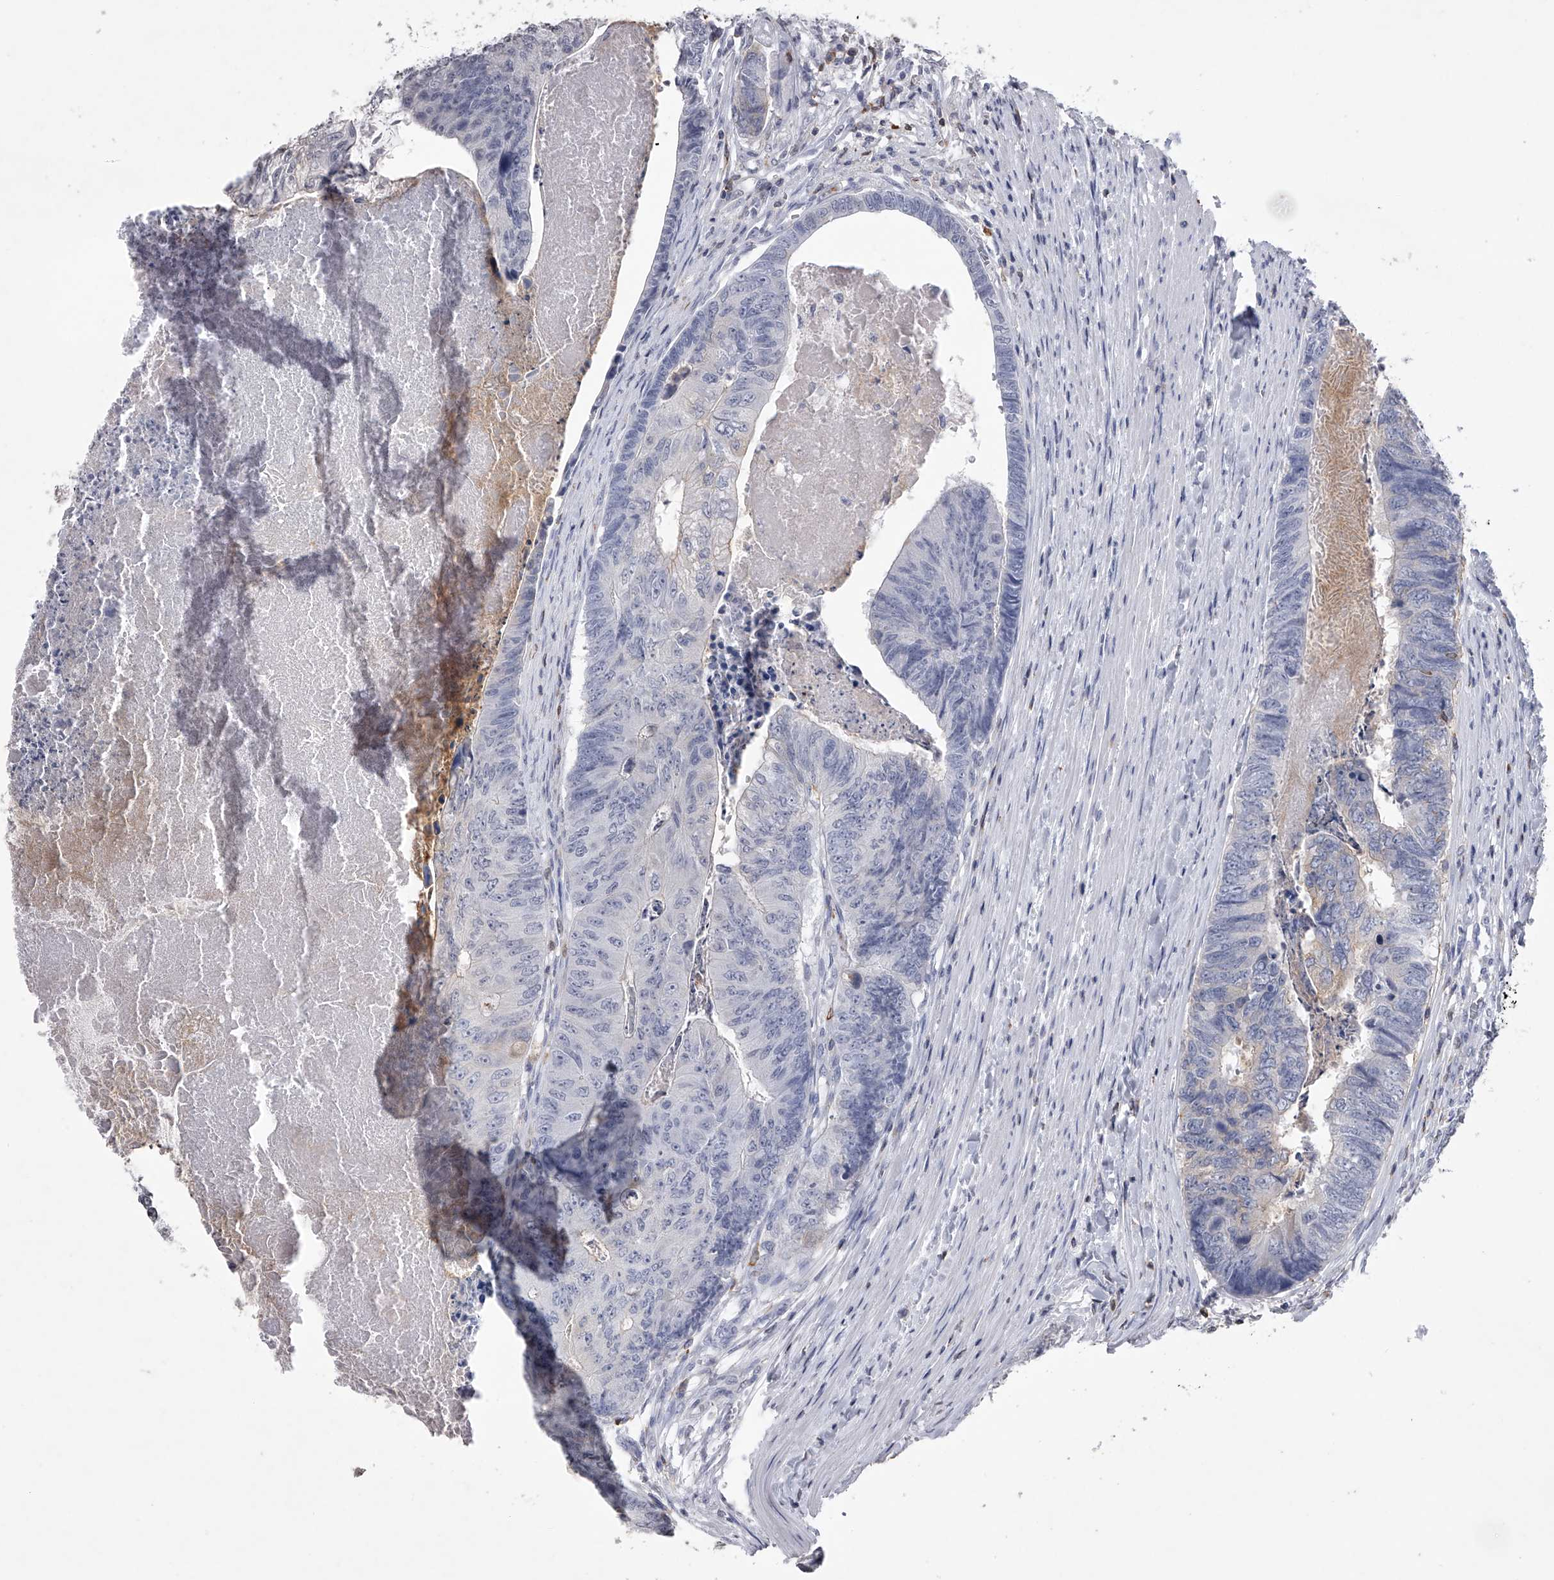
{"staining": {"intensity": "negative", "quantity": "none", "location": "none"}, "tissue": "colorectal cancer", "cell_type": "Tumor cells", "image_type": "cancer", "snomed": [{"axis": "morphology", "description": "Adenocarcinoma, NOS"}, {"axis": "topography", "description": "Colon"}], "caption": "IHC of colorectal cancer (adenocarcinoma) reveals no staining in tumor cells. The staining is performed using DAB brown chromogen with nuclei counter-stained in using hematoxylin.", "gene": "TASP1", "patient": {"sex": "female", "age": 67}}